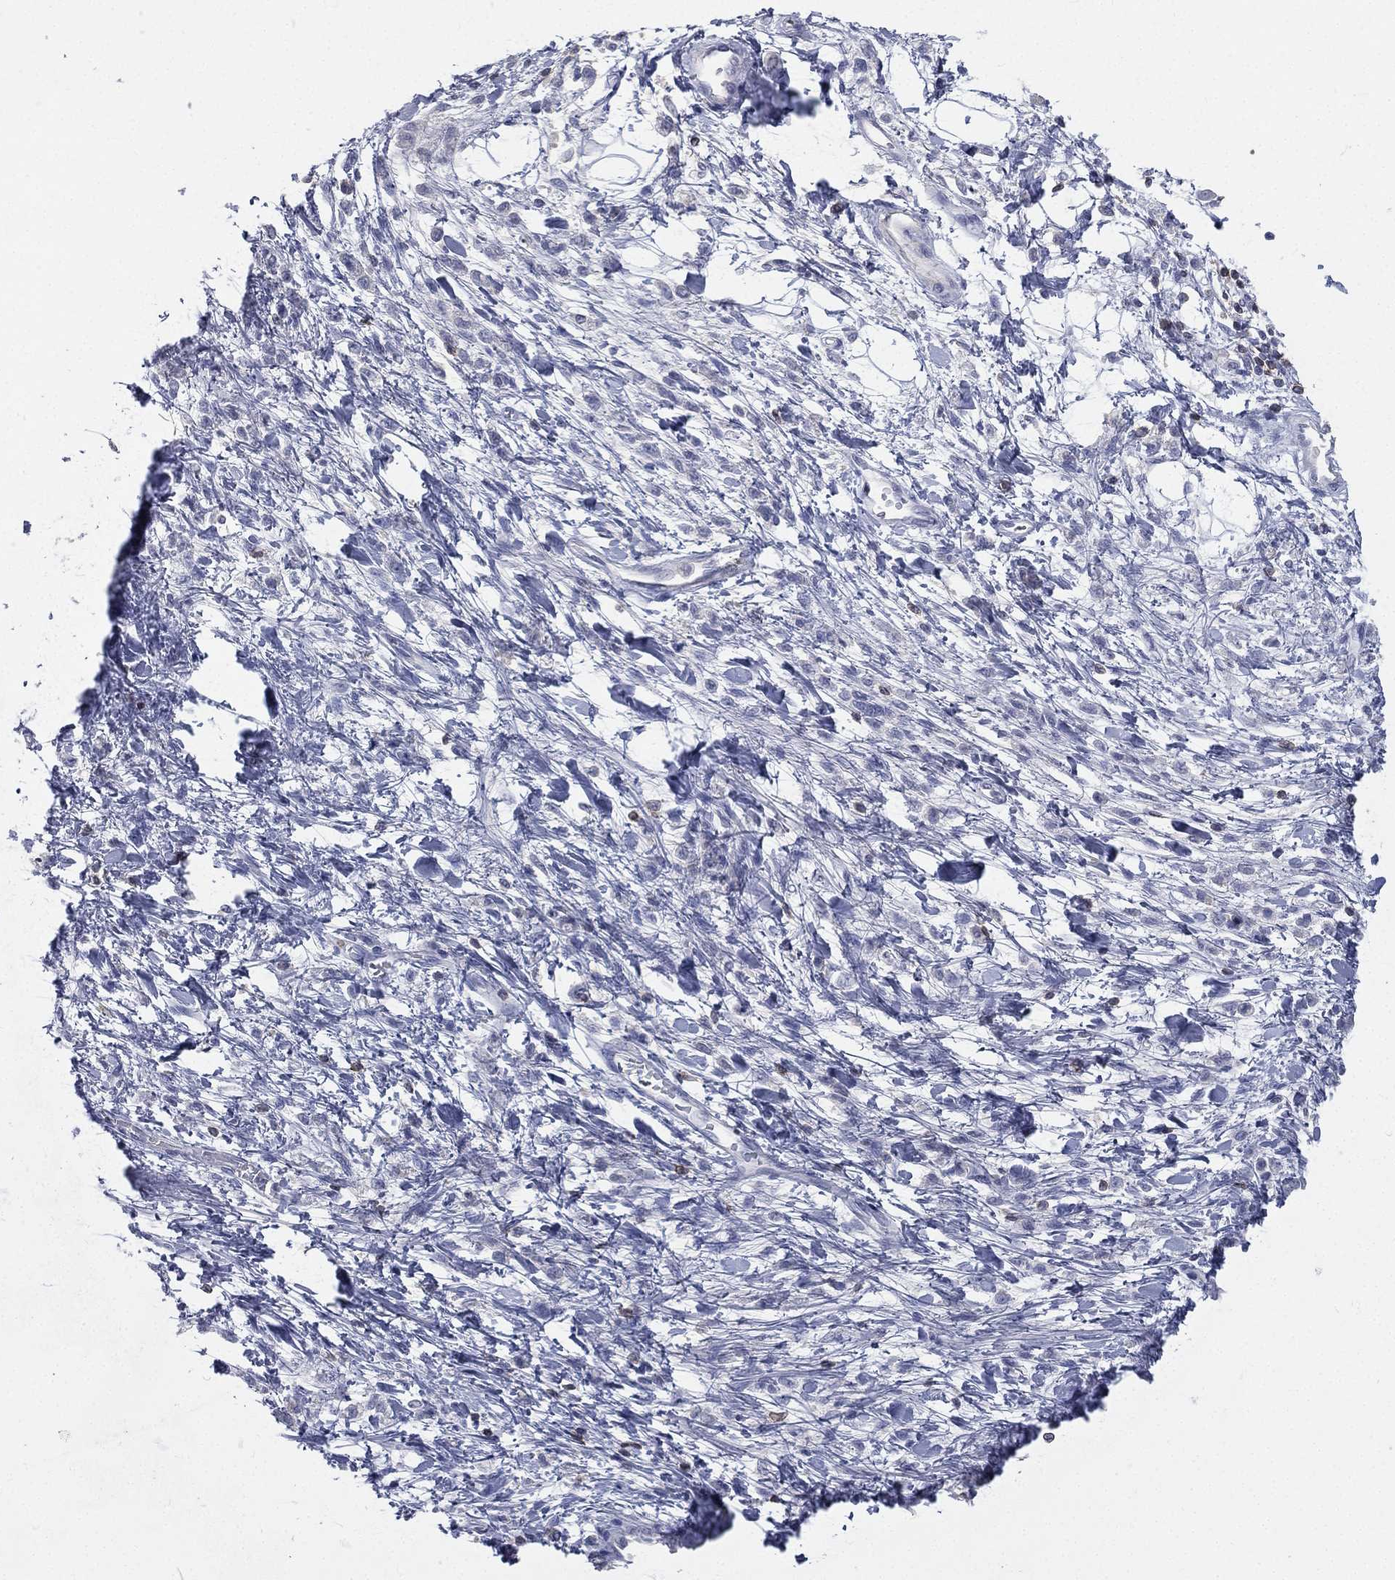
{"staining": {"intensity": "negative", "quantity": "none", "location": "none"}, "tissue": "stomach cancer", "cell_type": "Tumor cells", "image_type": "cancer", "snomed": [{"axis": "morphology", "description": "Adenocarcinoma, NOS"}, {"axis": "topography", "description": "Stomach"}], "caption": "Immunohistochemistry (IHC) image of human stomach cancer (adenocarcinoma) stained for a protein (brown), which demonstrates no expression in tumor cells.", "gene": "CD3D", "patient": {"sex": "female", "age": 60}}